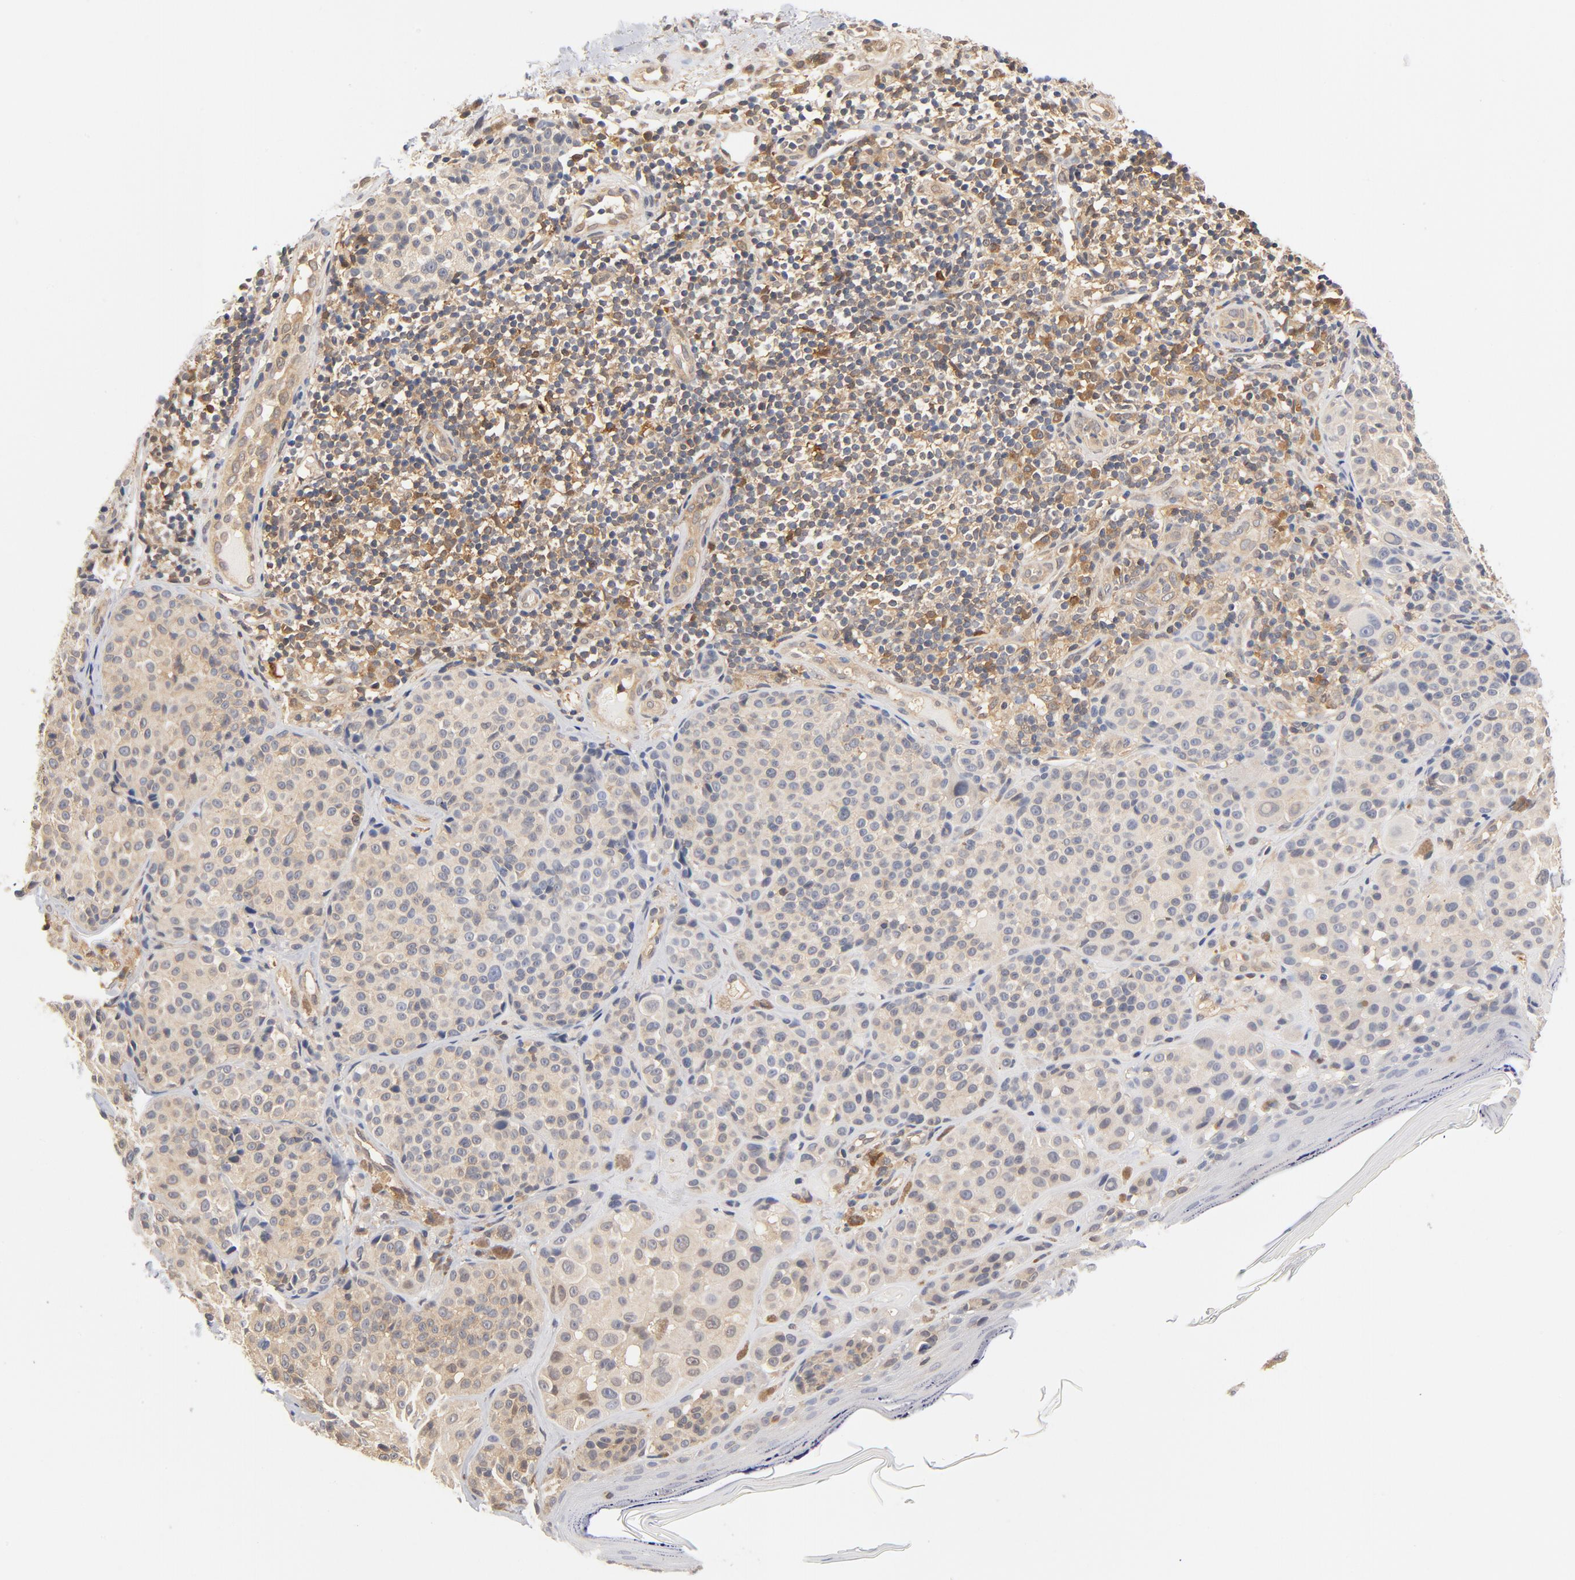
{"staining": {"intensity": "negative", "quantity": "none", "location": "none"}, "tissue": "melanoma", "cell_type": "Tumor cells", "image_type": "cancer", "snomed": [{"axis": "morphology", "description": "Malignant melanoma, NOS"}, {"axis": "topography", "description": "Skin"}], "caption": "There is no significant staining in tumor cells of malignant melanoma. (DAB (3,3'-diaminobenzidine) IHC visualized using brightfield microscopy, high magnification).", "gene": "ASMTL", "patient": {"sex": "female", "age": 75}}